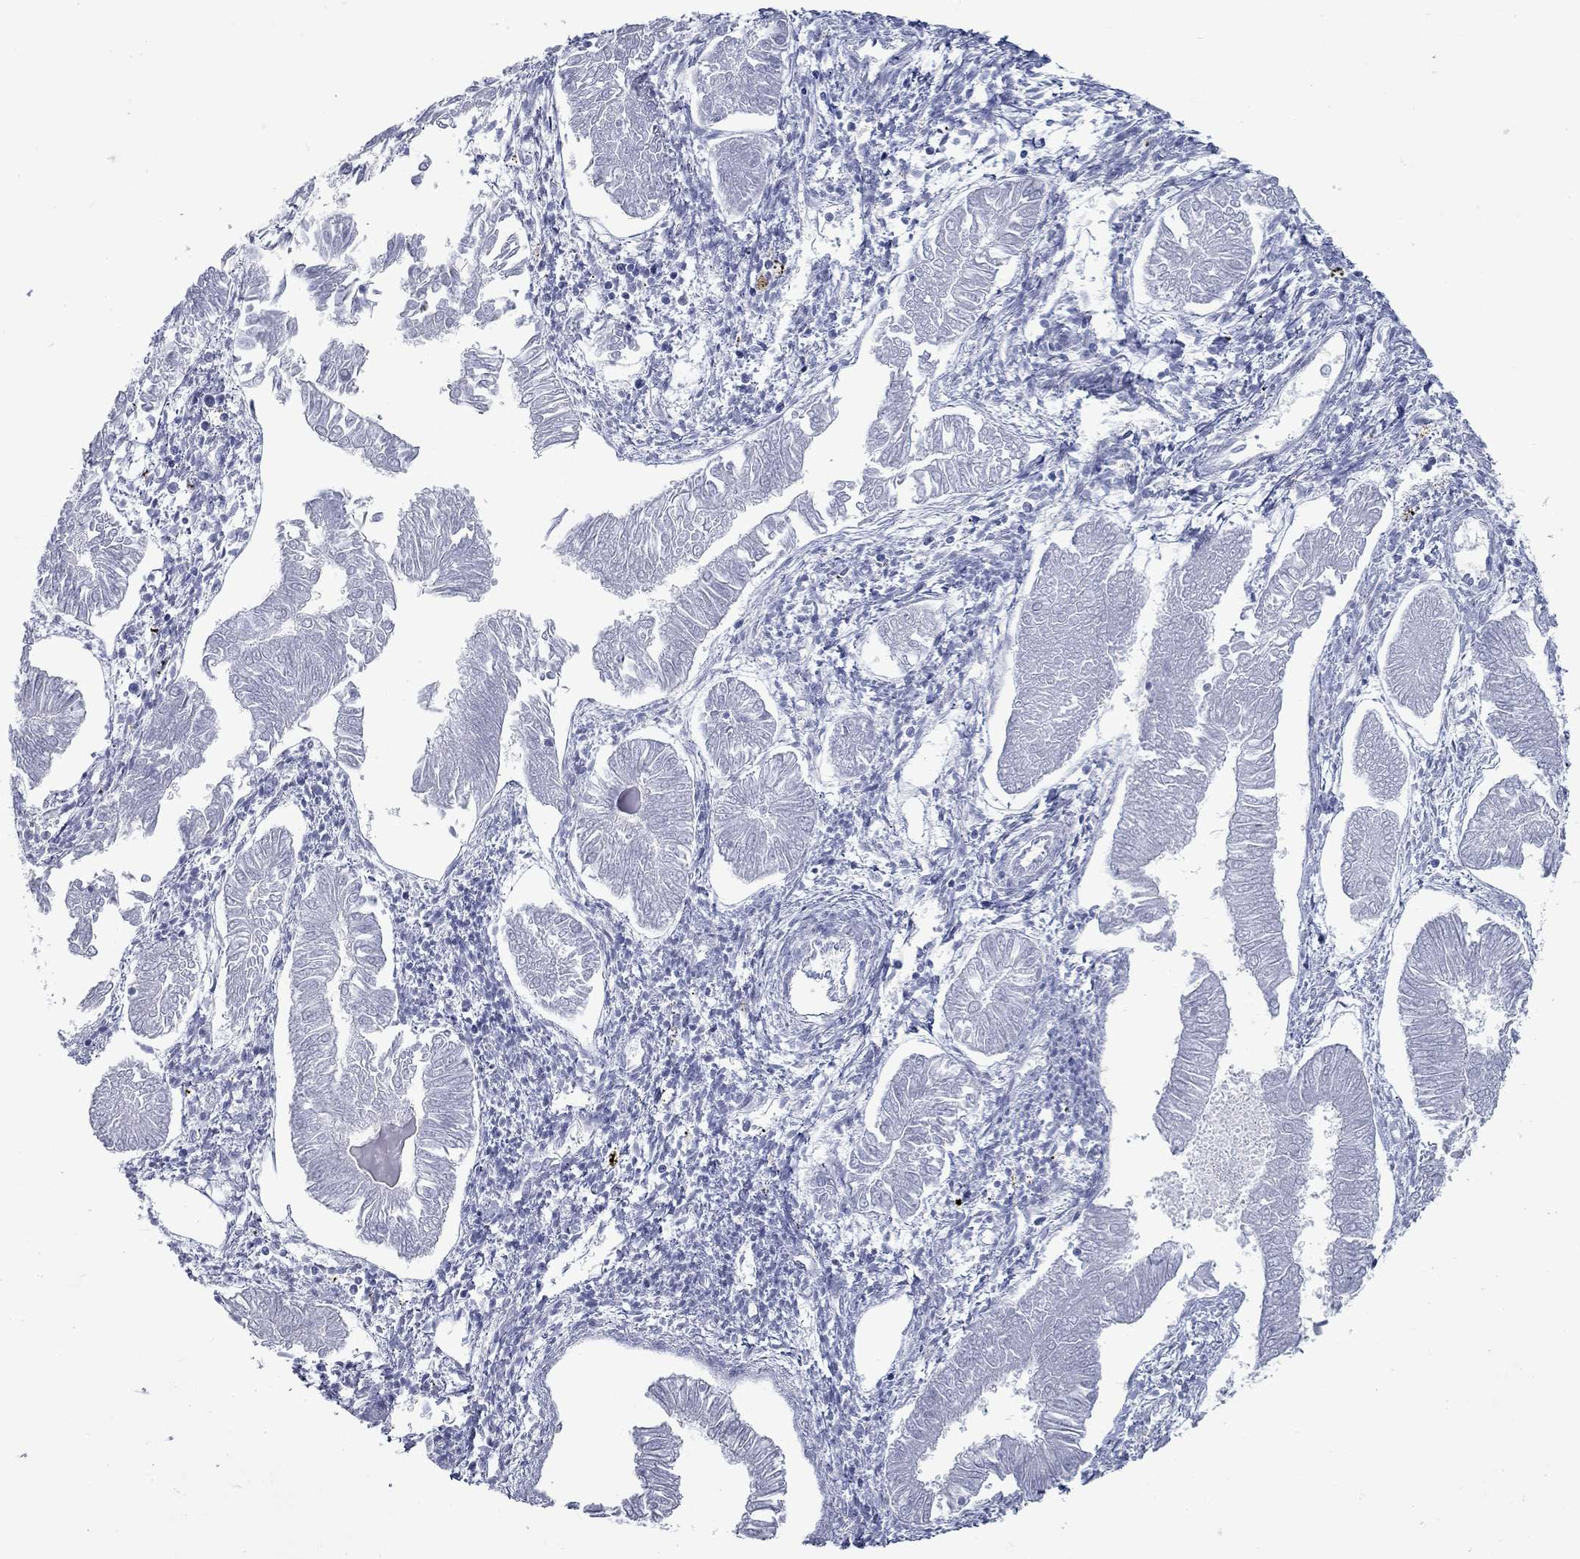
{"staining": {"intensity": "negative", "quantity": "none", "location": "none"}, "tissue": "endometrial cancer", "cell_type": "Tumor cells", "image_type": "cancer", "snomed": [{"axis": "morphology", "description": "Adenocarcinoma, NOS"}, {"axis": "topography", "description": "Endometrium"}], "caption": "Endometrial adenocarcinoma was stained to show a protein in brown. There is no significant positivity in tumor cells. The staining was performed using DAB (3,3'-diaminobenzidine) to visualize the protein expression in brown, while the nuclei were stained in blue with hematoxylin (Magnification: 20x).", "gene": "ASF1B", "patient": {"sex": "female", "age": 53}}